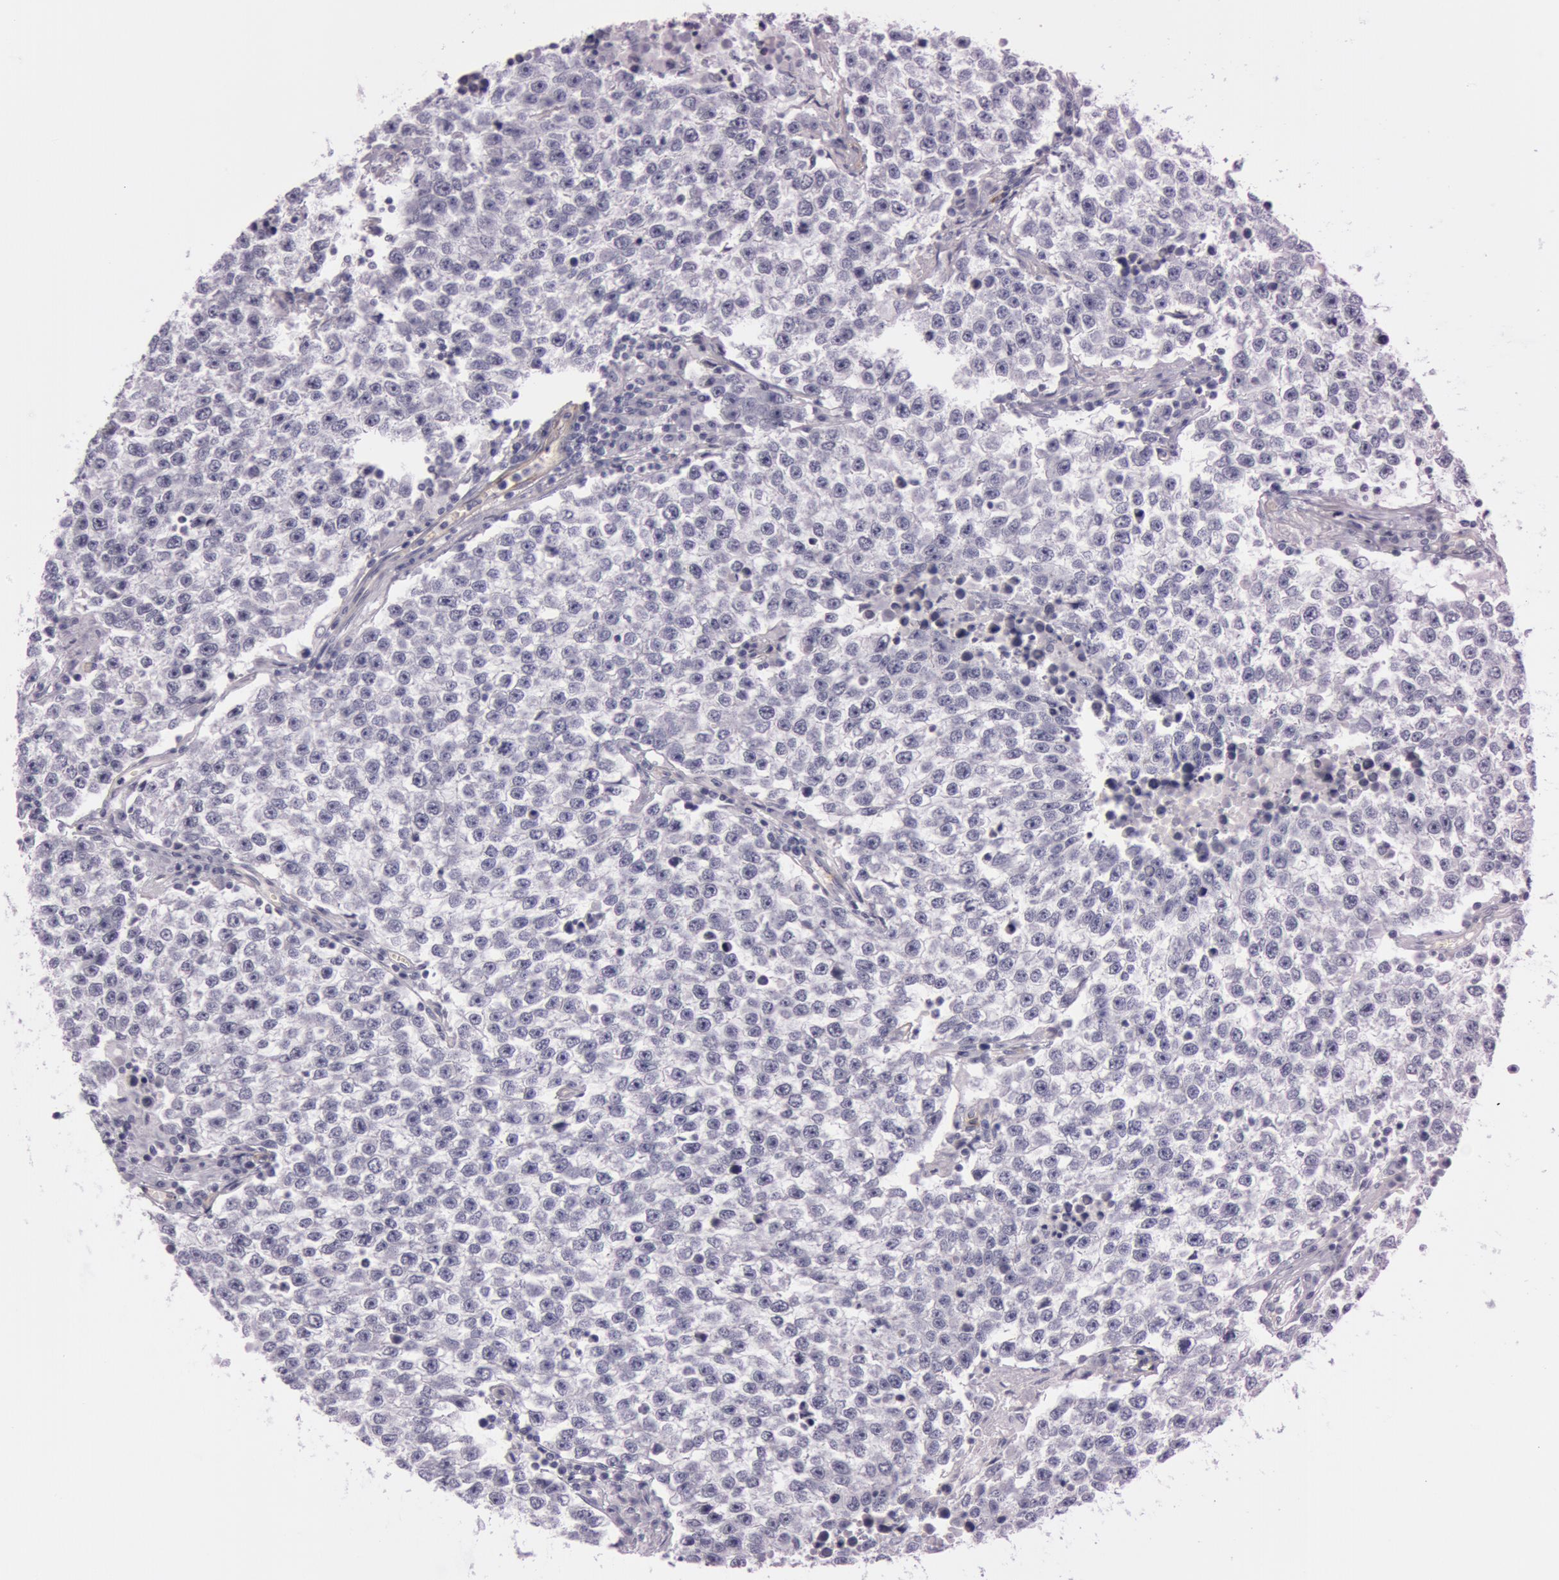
{"staining": {"intensity": "negative", "quantity": "none", "location": "none"}, "tissue": "testis cancer", "cell_type": "Tumor cells", "image_type": "cancer", "snomed": [{"axis": "morphology", "description": "Seminoma, NOS"}, {"axis": "topography", "description": "Testis"}], "caption": "Tumor cells are negative for protein expression in human testis seminoma.", "gene": "FOLH1", "patient": {"sex": "male", "age": 36}}